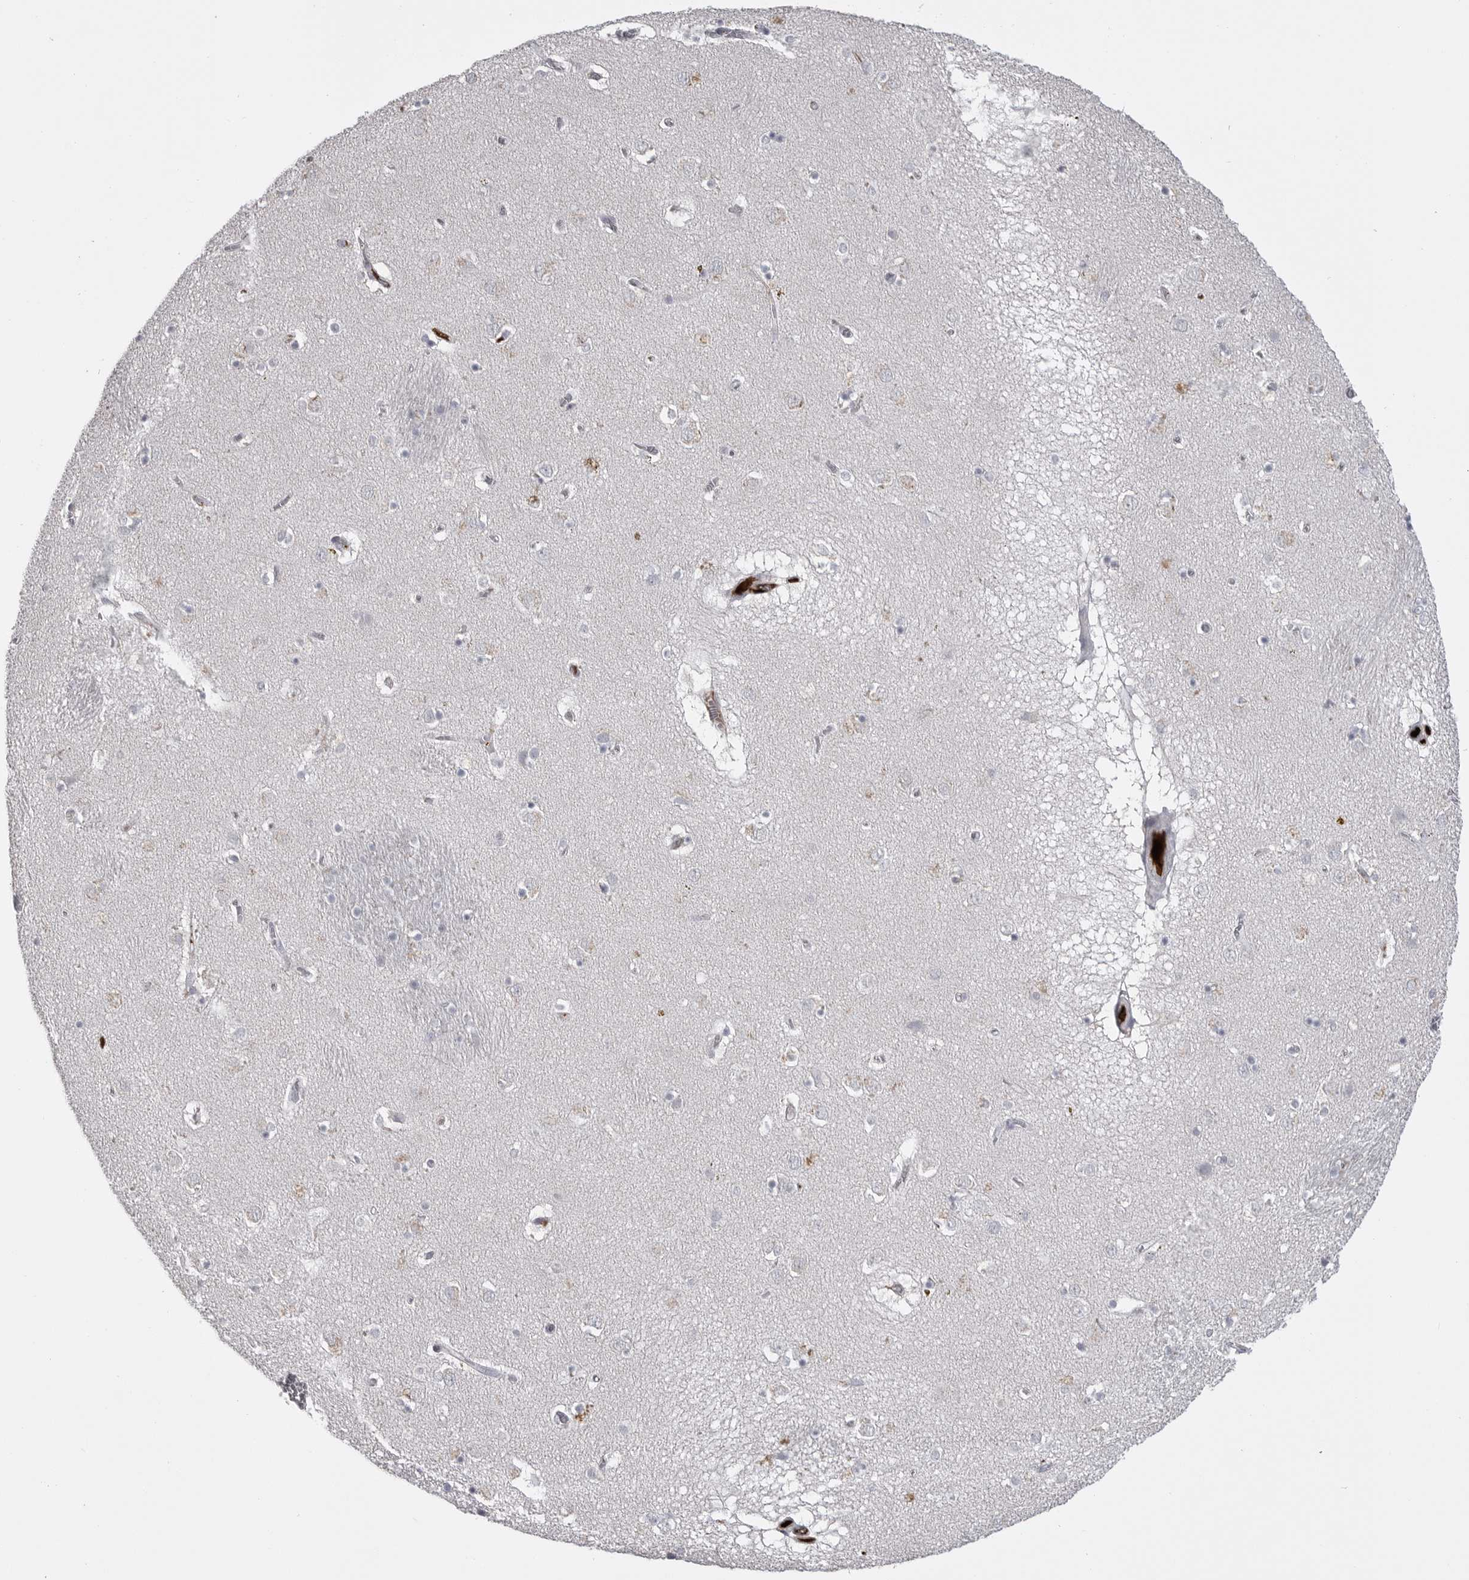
{"staining": {"intensity": "negative", "quantity": "none", "location": "none"}, "tissue": "caudate", "cell_type": "Glial cells", "image_type": "normal", "snomed": [{"axis": "morphology", "description": "Normal tissue, NOS"}, {"axis": "topography", "description": "Lateral ventricle wall"}], "caption": "A photomicrograph of human caudate is negative for staining in glial cells. Brightfield microscopy of immunohistochemistry (IHC) stained with DAB (brown) and hematoxylin (blue), captured at high magnification.", "gene": "SERPING1", "patient": {"sex": "male", "age": 70}}